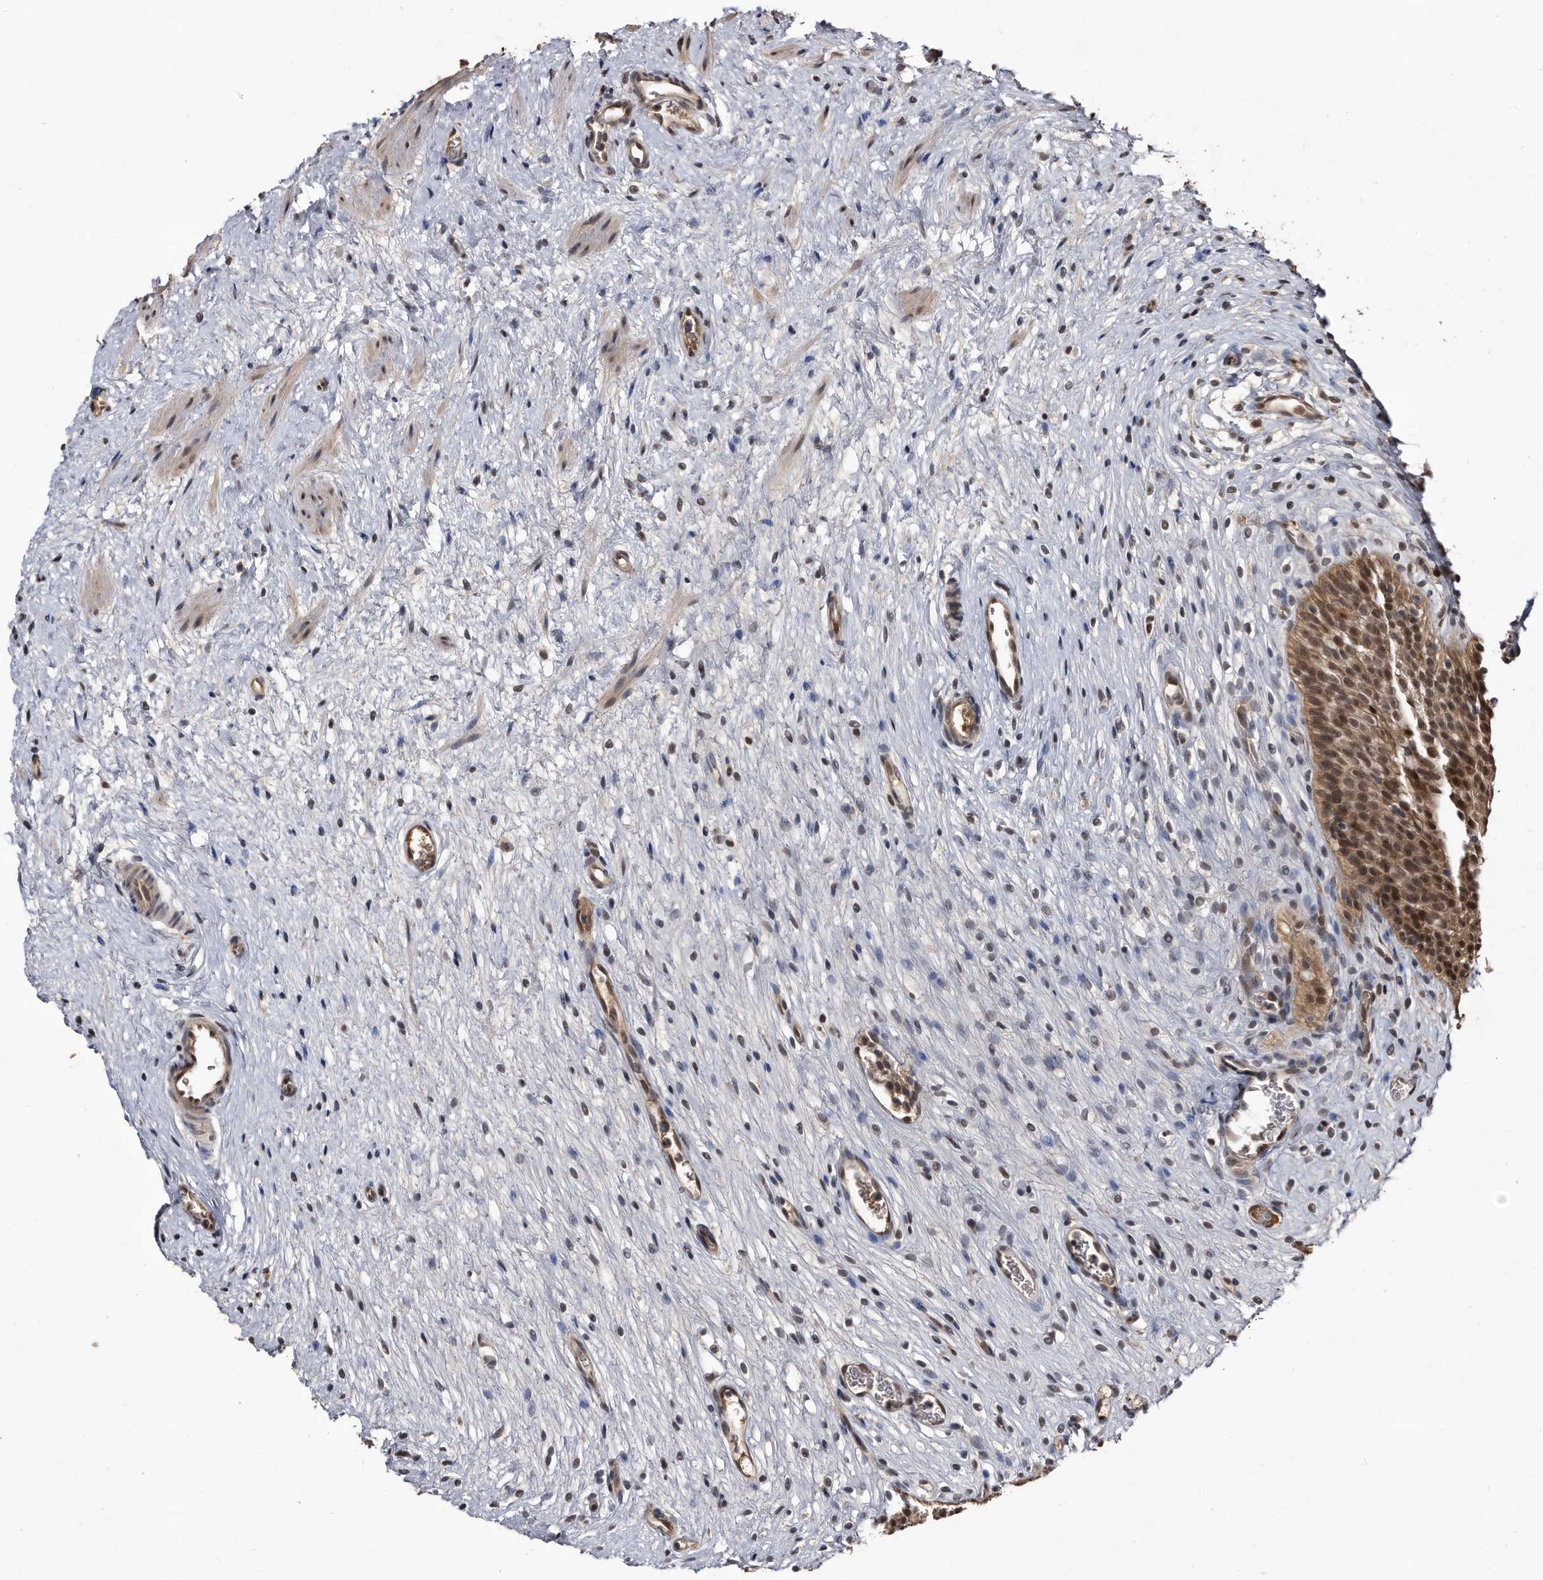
{"staining": {"intensity": "moderate", "quantity": ">75%", "location": "cytoplasmic/membranous,nuclear"}, "tissue": "urinary bladder", "cell_type": "Urothelial cells", "image_type": "normal", "snomed": [{"axis": "morphology", "description": "Normal tissue, NOS"}, {"axis": "topography", "description": "Urinary bladder"}], "caption": "A brown stain shows moderate cytoplasmic/membranous,nuclear expression of a protein in urothelial cells of normal urinary bladder.", "gene": "RAD23B", "patient": {"sex": "male", "age": 1}}